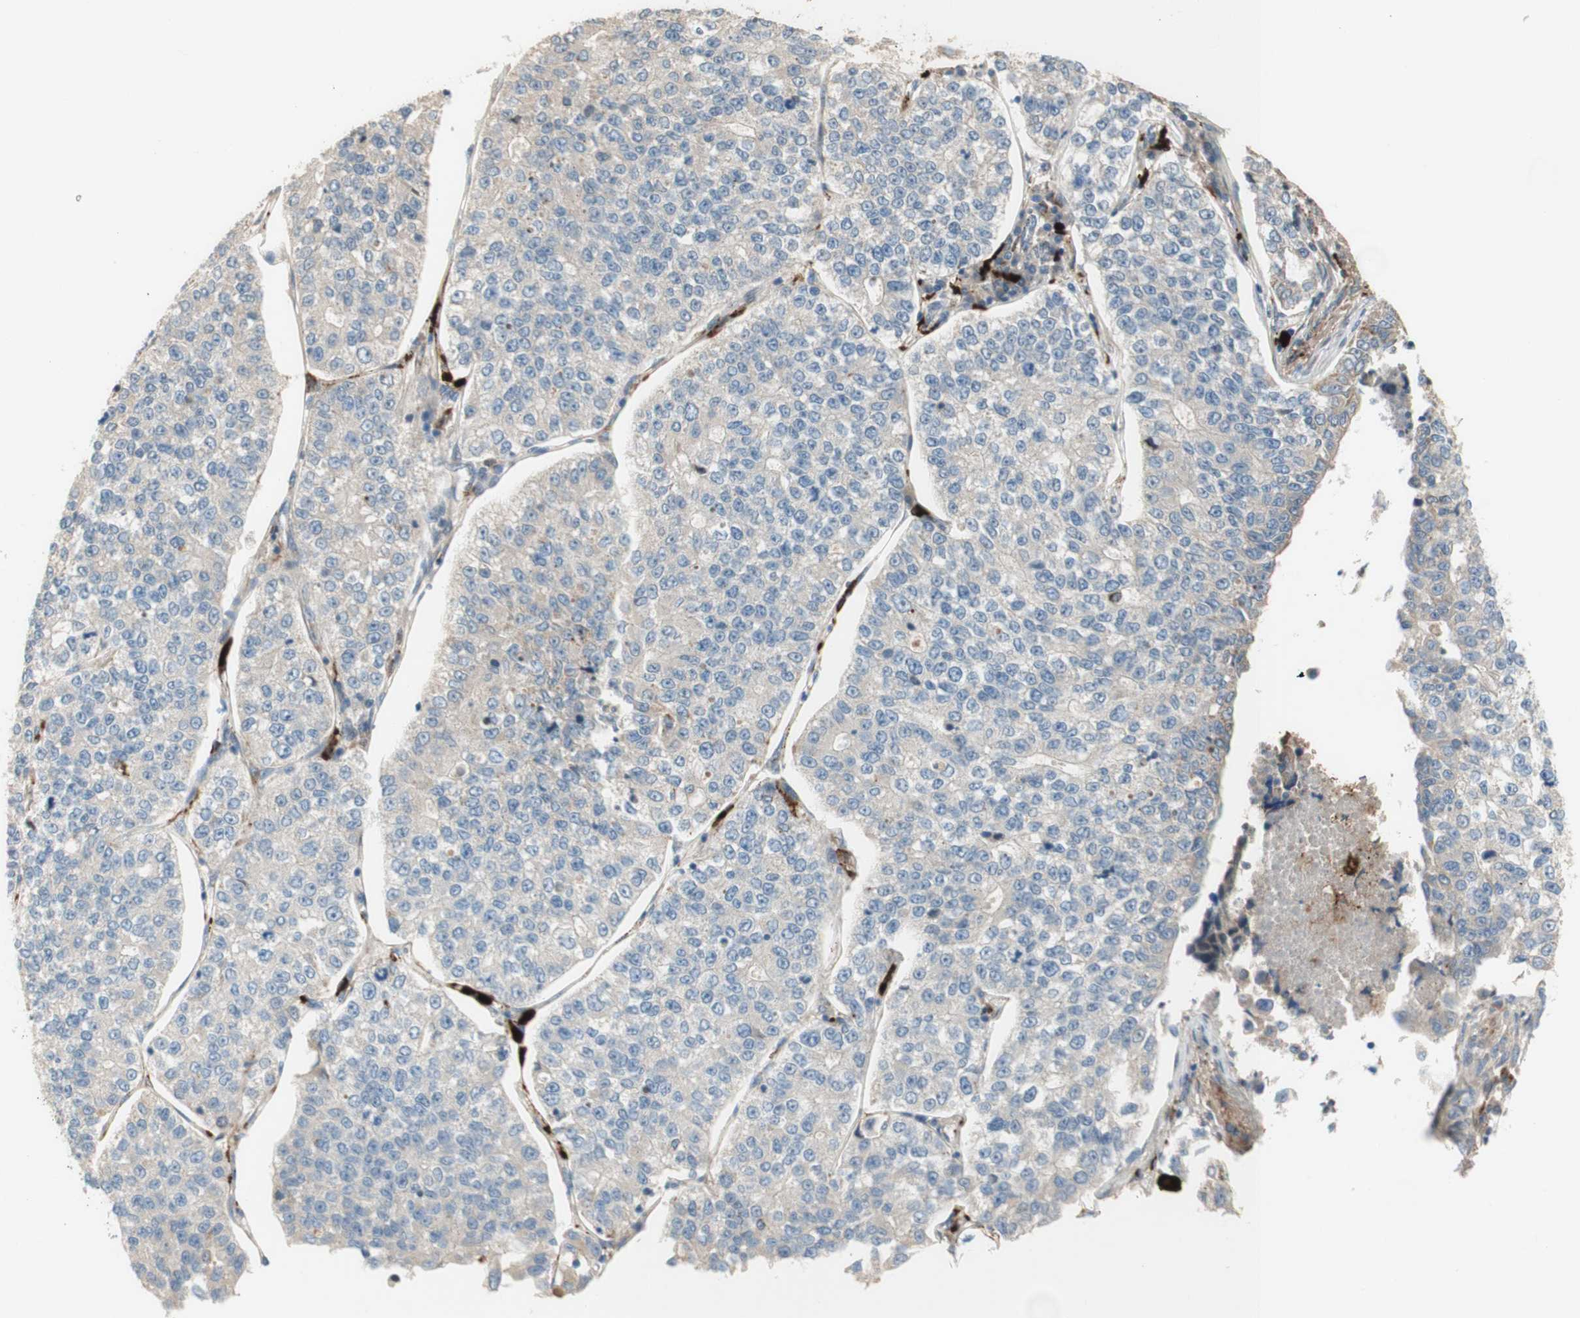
{"staining": {"intensity": "weak", "quantity": ">75%", "location": "cytoplasmic/membranous"}, "tissue": "lung cancer", "cell_type": "Tumor cells", "image_type": "cancer", "snomed": [{"axis": "morphology", "description": "Adenocarcinoma, NOS"}, {"axis": "topography", "description": "Lung"}], "caption": "Human lung cancer stained with a protein marker demonstrates weak staining in tumor cells.", "gene": "PTPN21", "patient": {"sex": "male", "age": 49}}